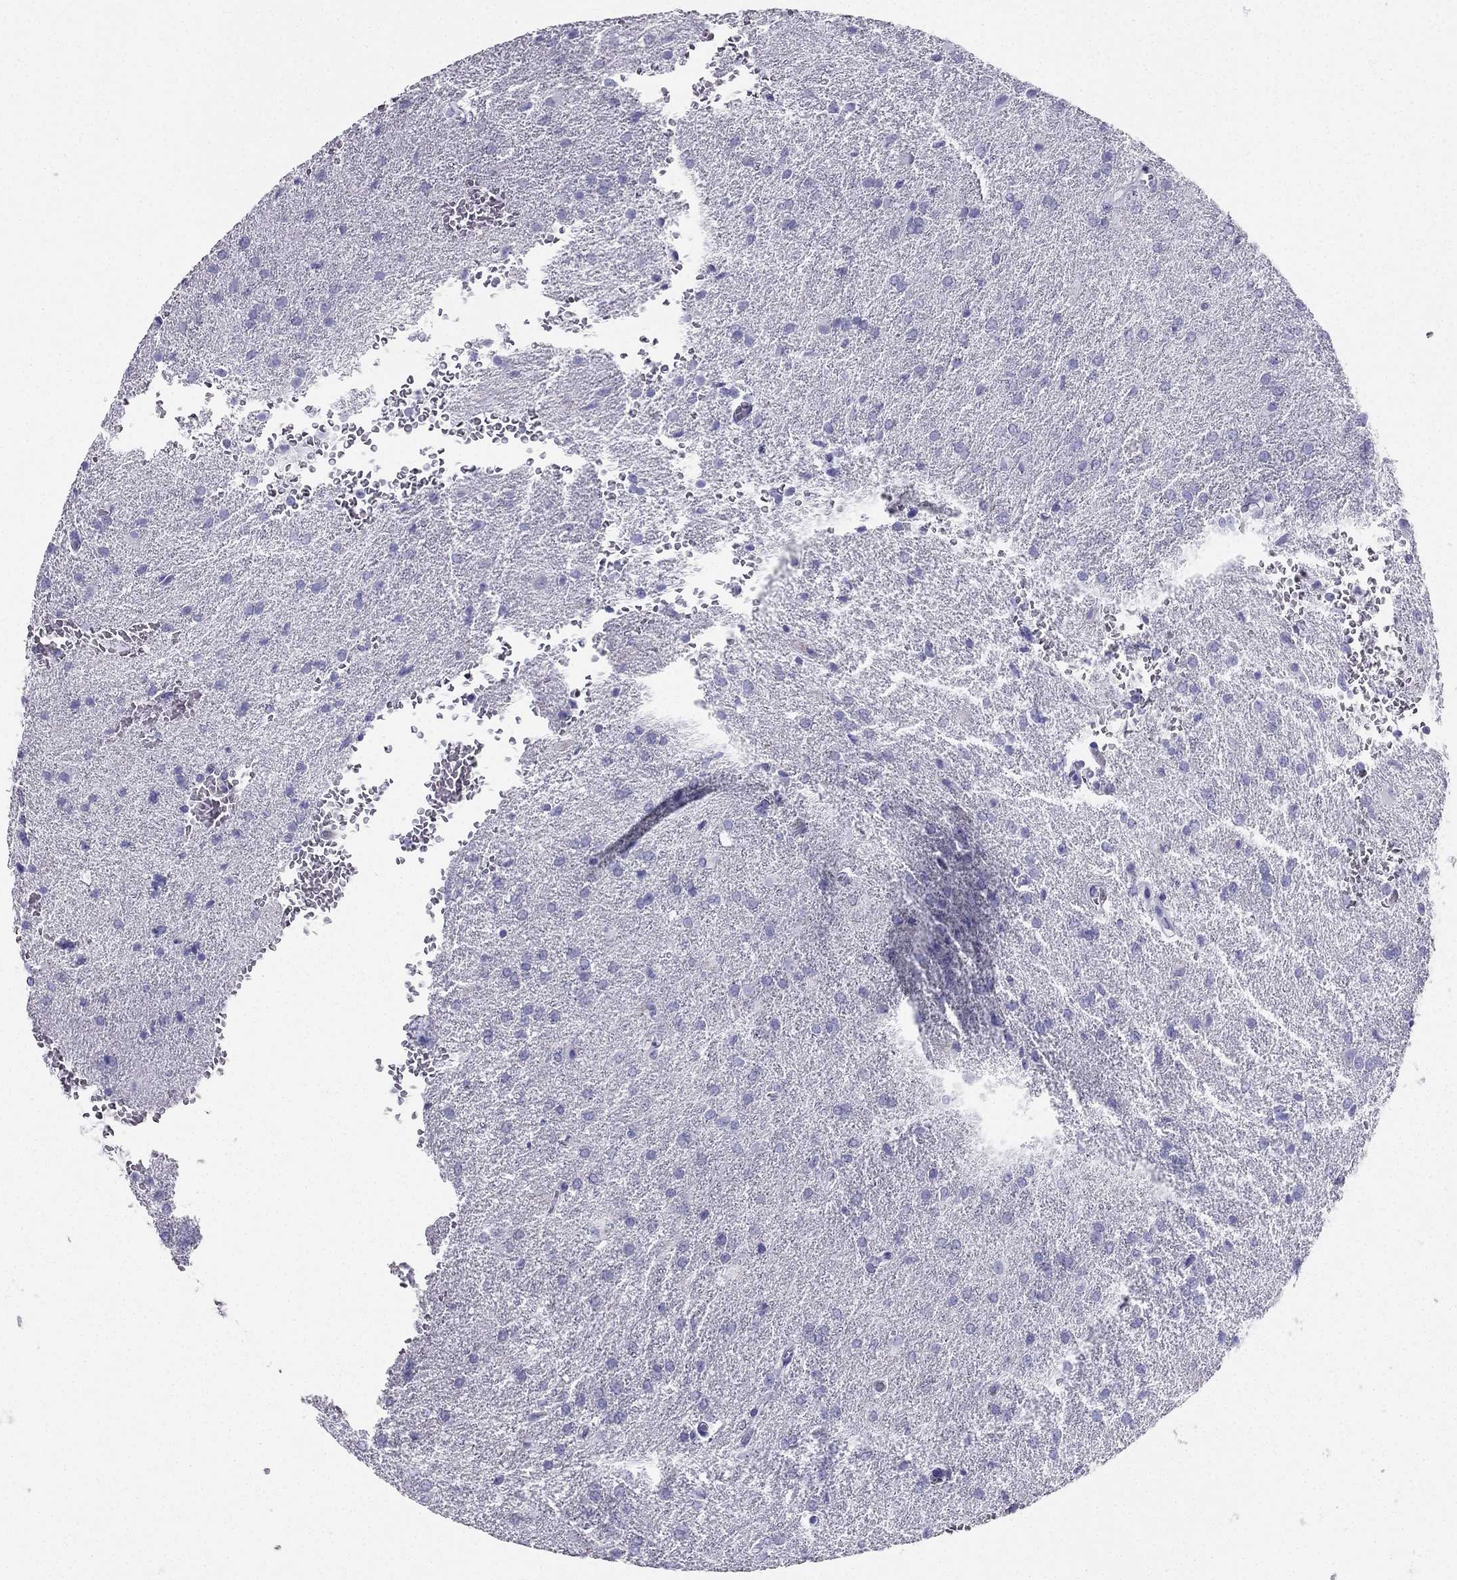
{"staining": {"intensity": "negative", "quantity": "none", "location": "none"}, "tissue": "glioma", "cell_type": "Tumor cells", "image_type": "cancer", "snomed": [{"axis": "morphology", "description": "Glioma, malignant, High grade"}, {"axis": "topography", "description": "Brain"}], "caption": "DAB immunohistochemical staining of malignant glioma (high-grade) exhibits no significant positivity in tumor cells.", "gene": "TFF3", "patient": {"sex": "male", "age": 68}}